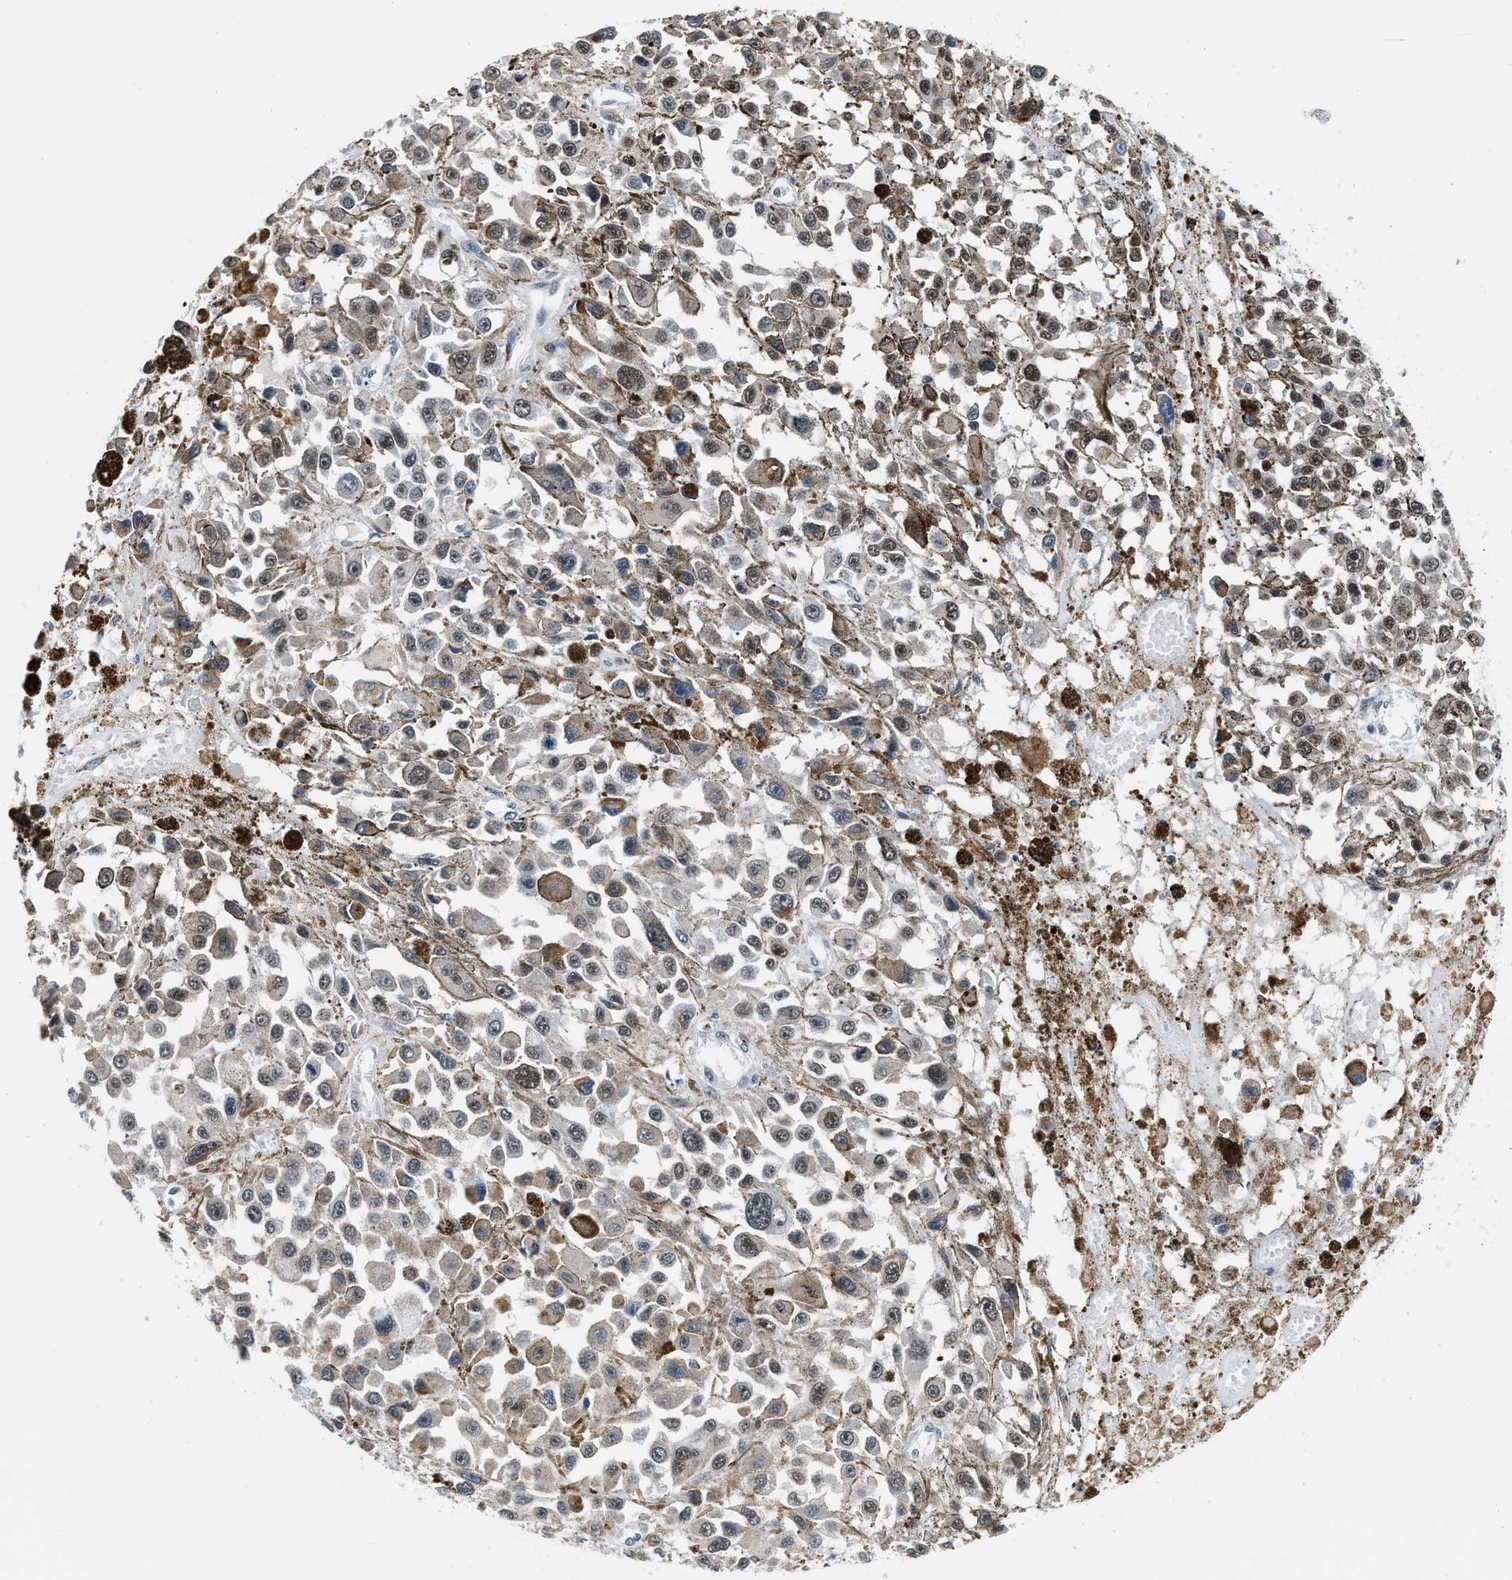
{"staining": {"intensity": "moderate", "quantity": "<25%", "location": "cytoplasmic/membranous,nuclear"}, "tissue": "melanoma", "cell_type": "Tumor cells", "image_type": "cancer", "snomed": [{"axis": "morphology", "description": "Malignant melanoma, Metastatic site"}, {"axis": "topography", "description": "Lymph node"}], "caption": "Melanoma stained with a protein marker demonstrates moderate staining in tumor cells.", "gene": "KDM3B", "patient": {"sex": "male", "age": 59}}